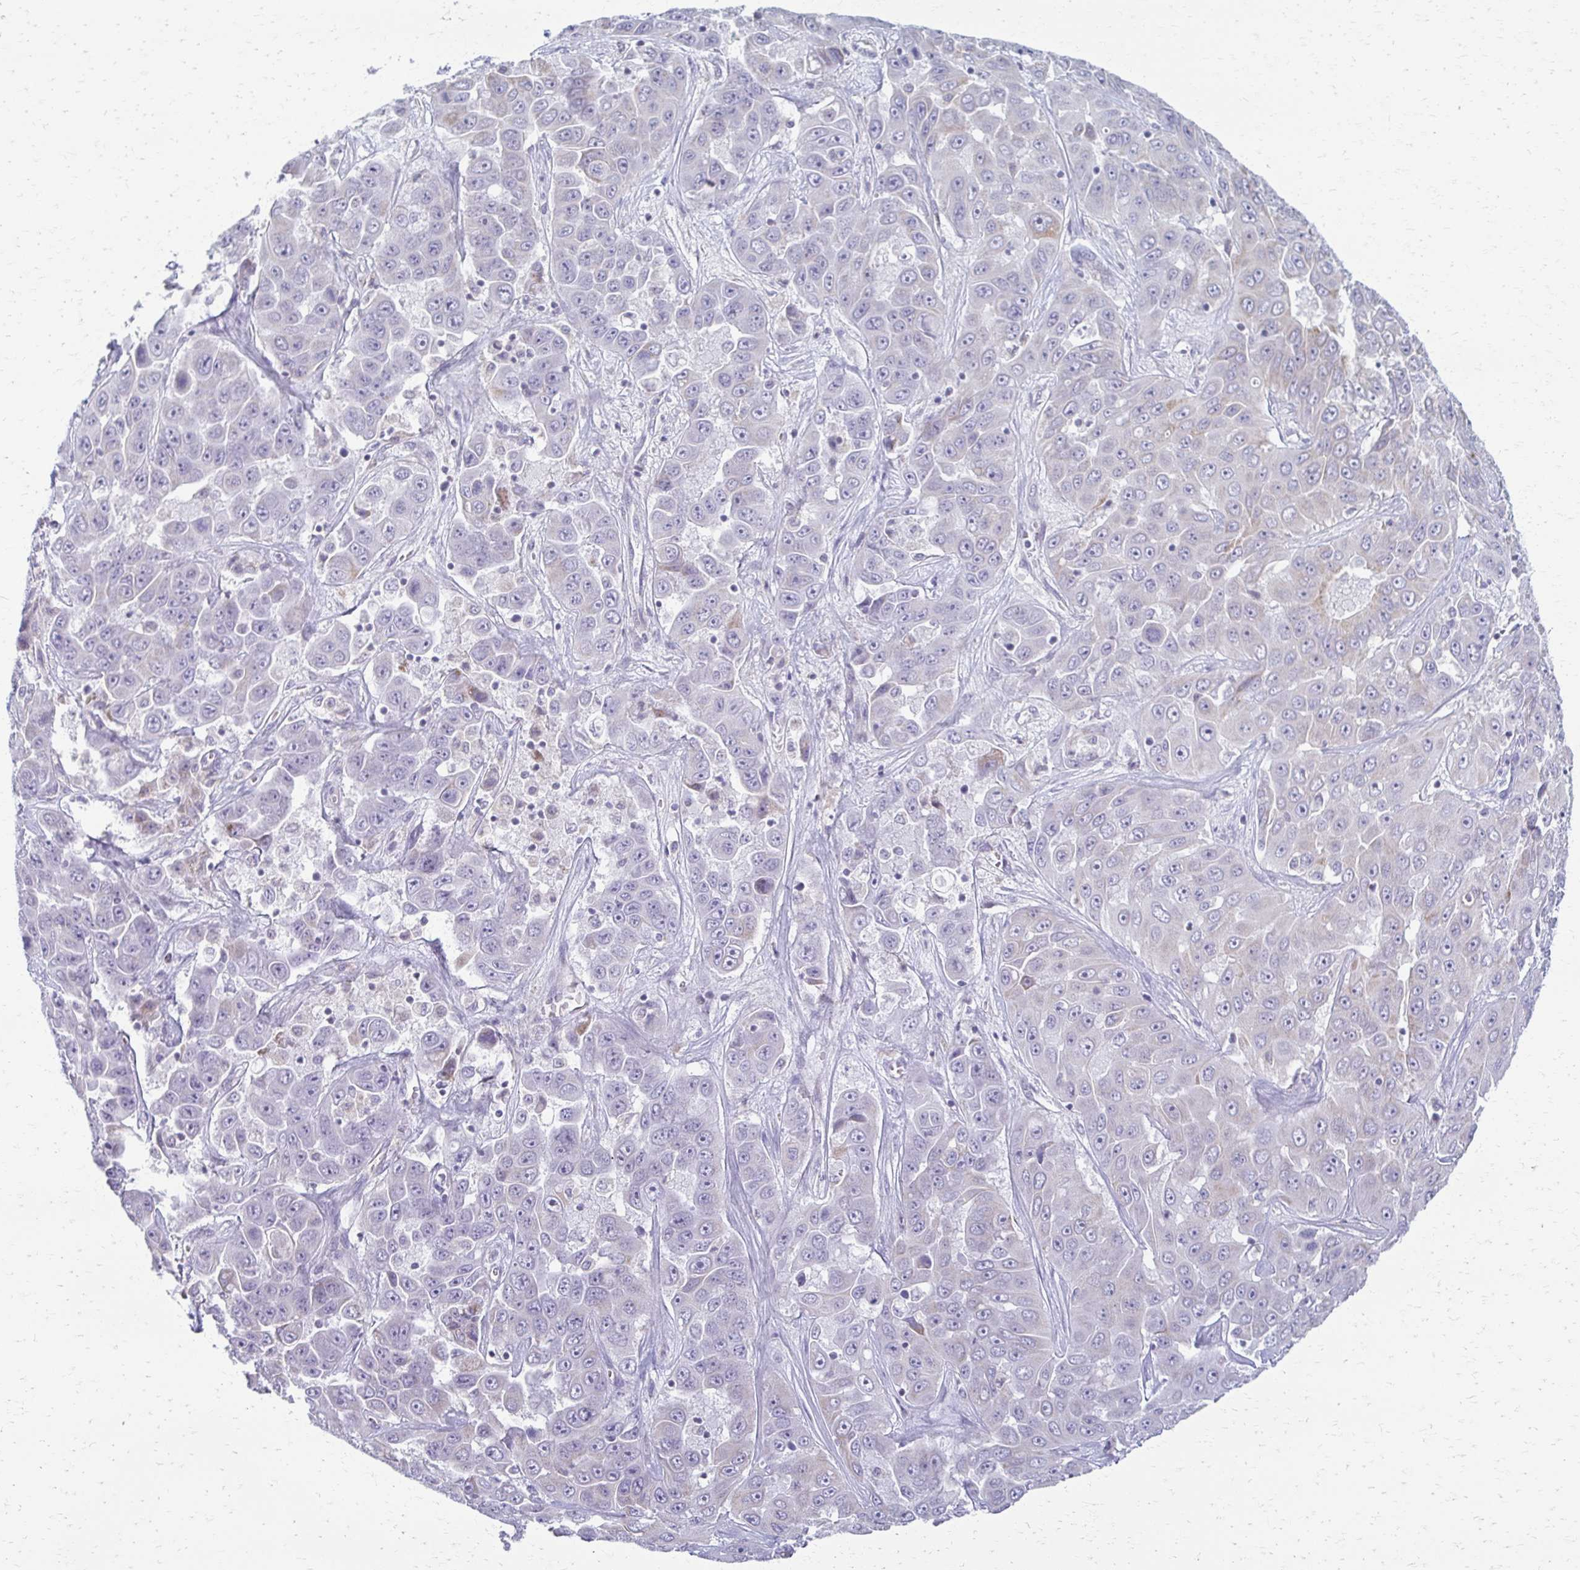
{"staining": {"intensity": "negative", "quantity": "none", "location": "none"}, "tissue": "liver cancer", "cell_type": "Tumor cells", "image_type": "cancer", "snomed": [{"axis": "morphology", "description": "Cholangiocarcinoma"}, {"axis": "topography", "description": "Liver"}], "caption": "An image of liver cholangiocarcinoma stained for a protein displays no brown staining in tumor cells.", "gene": "FCGR2B", "patient": {"sex": "female", "age": 52}}